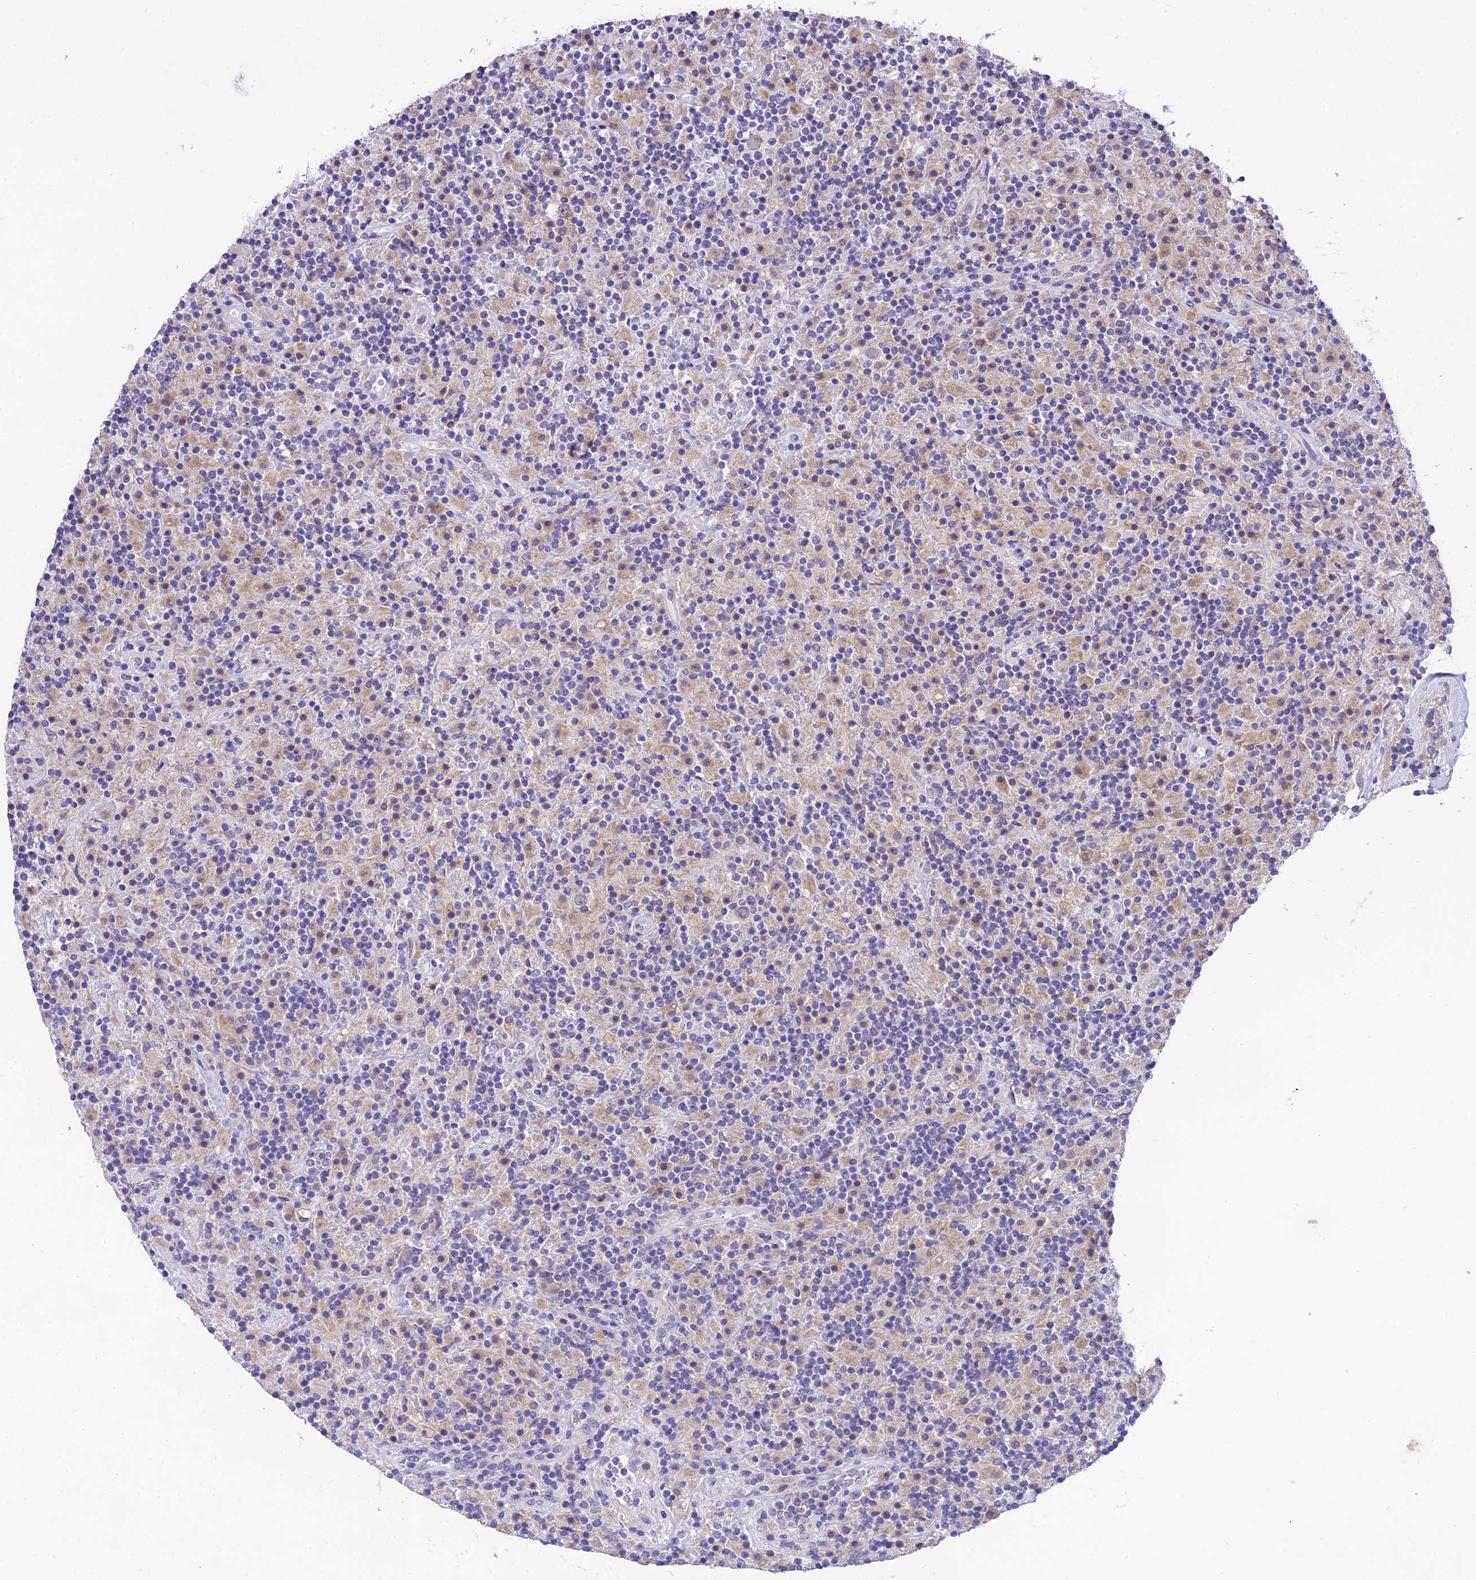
{"staining": {"intensity": "weak", "quantity": ">75%", "location": "cytoplasmic/membranous"}, "tissue": "lymphoma", "cell_type": "Tumor cells", "image_type": "cancer", "snomed": [{"axis": "morphology", "description": "Hodgkin's disease, NOS"}, {"axis": "topography", "description": "Lymph node"}], "caption": "This is a histology image of immunohistochemistry (IHC) staining of lymphoma, which shows weak positivity in the cytoplasmic/membranous of tumor cells.", "gene": "MIIP", "patient": {"sex": "male", "age": 70}}